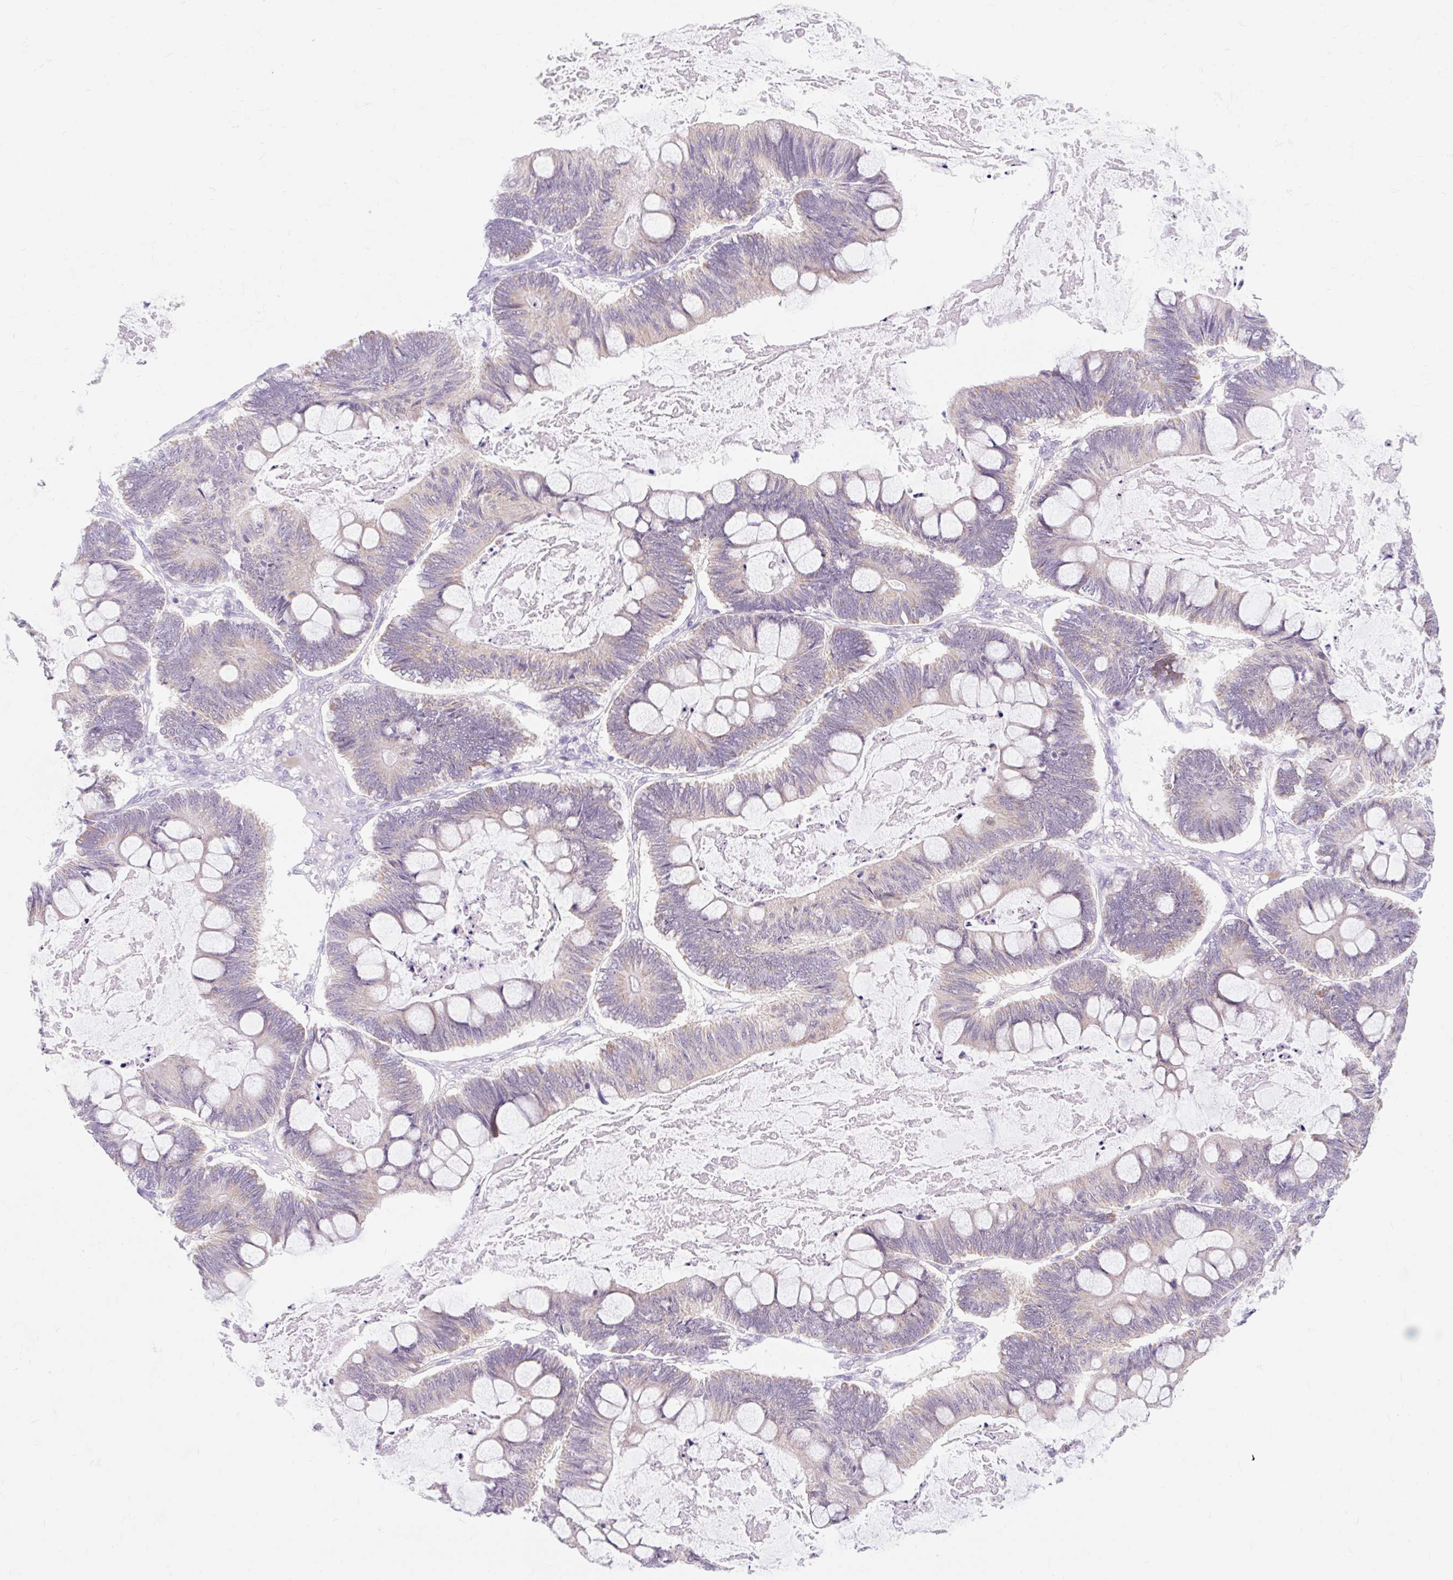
{"staining": {"intensity": "negative", "quantity": "none", "location": "none"}, "tissue": "ovarian cancer", "cell_type": "Tumor cells", "image_type": "cancer", "snomed": [{"axis": "morphology", "description": "Cystadenocarcinoma, mucinous, NOS"}, {"axis": "topography", "description": "Ovary"}], "caption": "Human ovarian mucinous cystadenocarcinoma stained for a protein using immunohistochemistry (IHC) demonstrates no expression in tumor cells.", "gene": "ITPK1", "patient": {"sex": "female", "age": 61}}